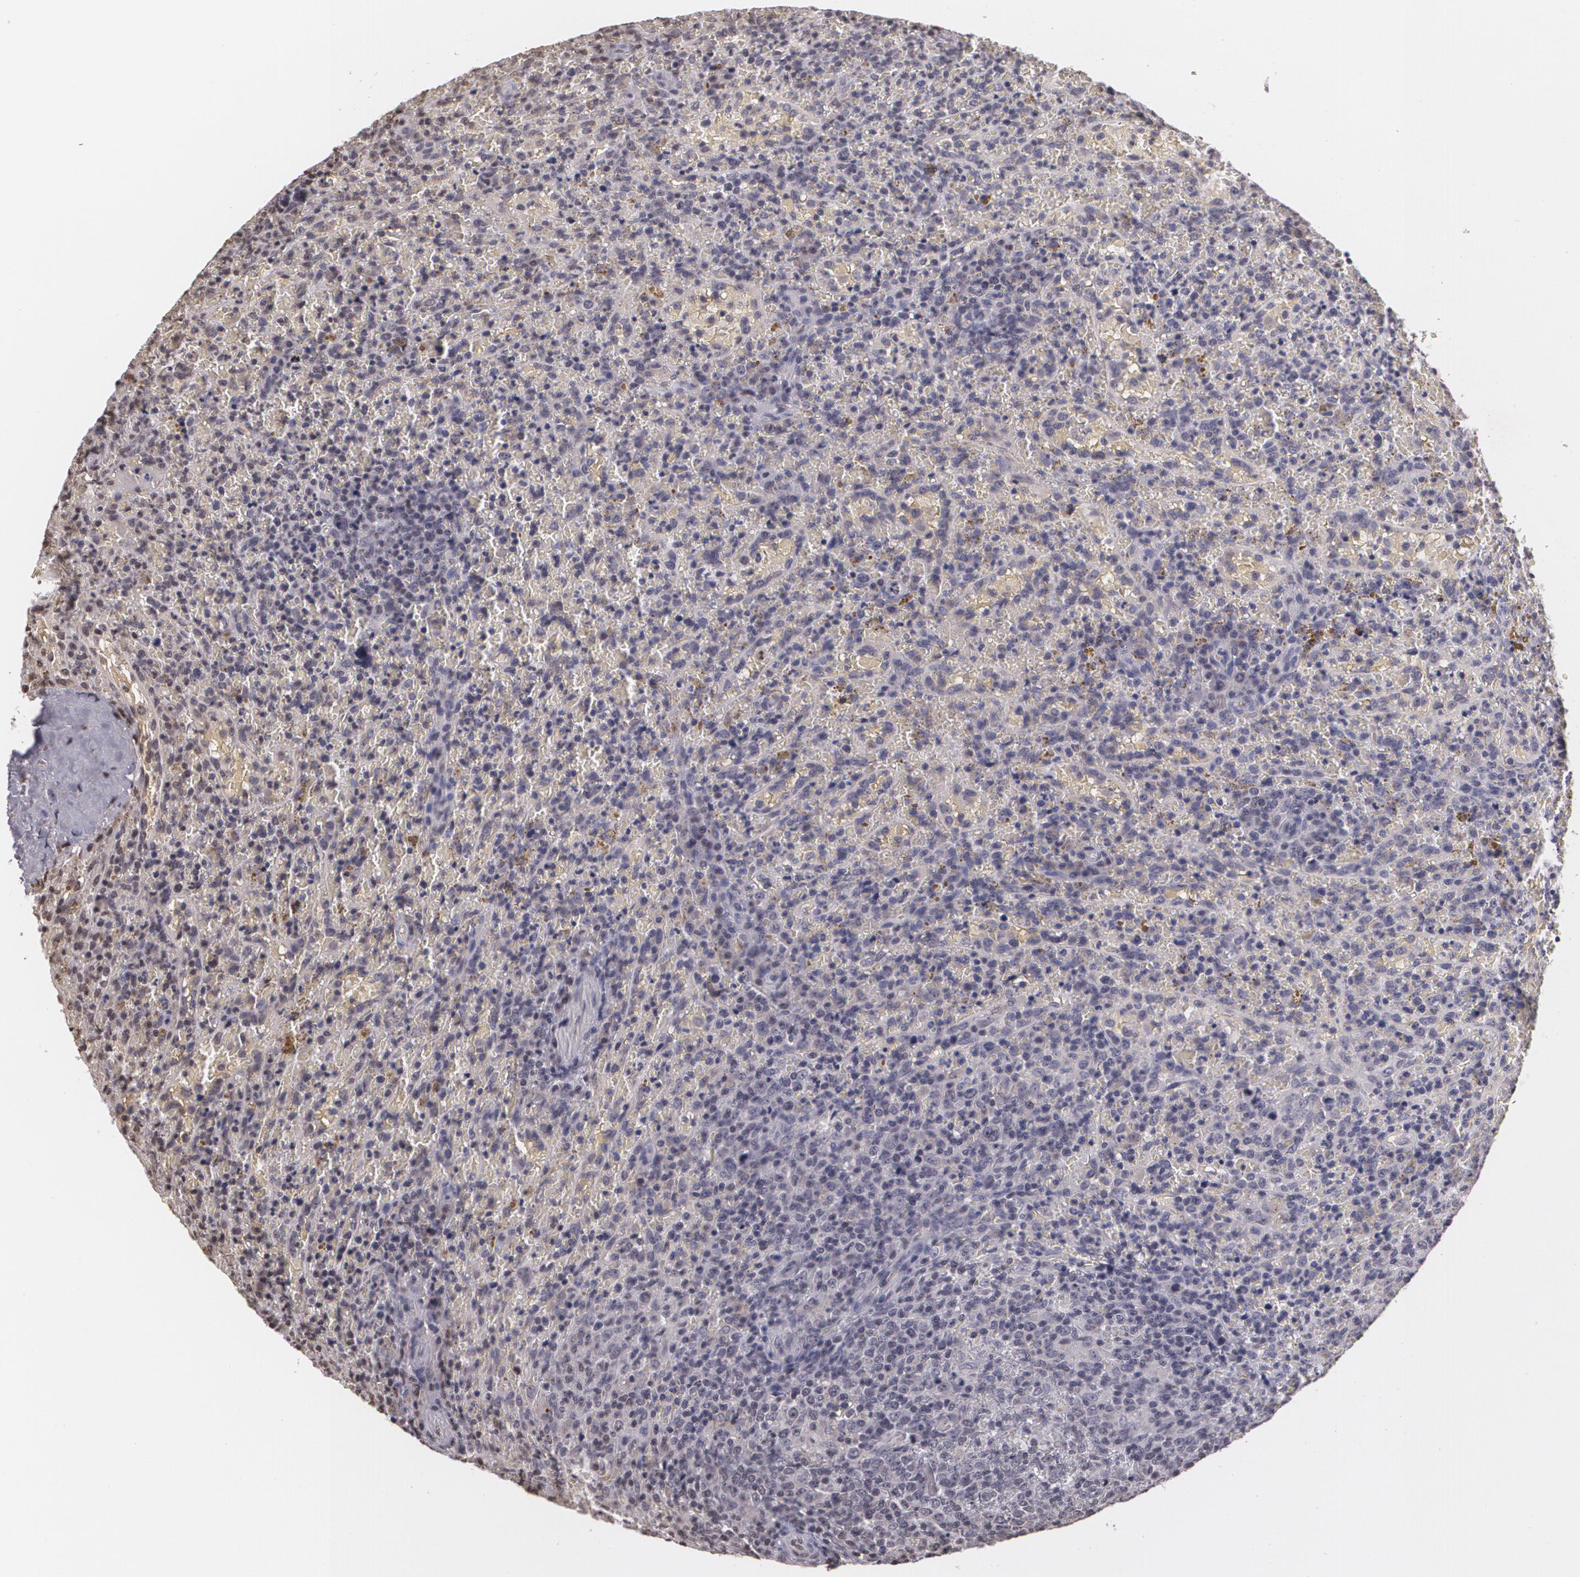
{"staining": {"intensity": "negative", "quantity": "none", "location": "none"}, "tissue": "lymphoma", "cell_type": "Tumor cells", "image_type": "cancer", "snomed": [{"axis": "morphology", "description": "Malignant lymphoma, non-Hodgkin's type, High grade"}, {"axis": "topography", "description": "Spleen"}, {"axis": "topography", "description": "Lymph node"}], "caption": "This is an IHC photomicrograph of lymphoma. There is no staining in tumor cells.", "gene": "MUC1", "patient": {"sex": "female", "age": 70}}